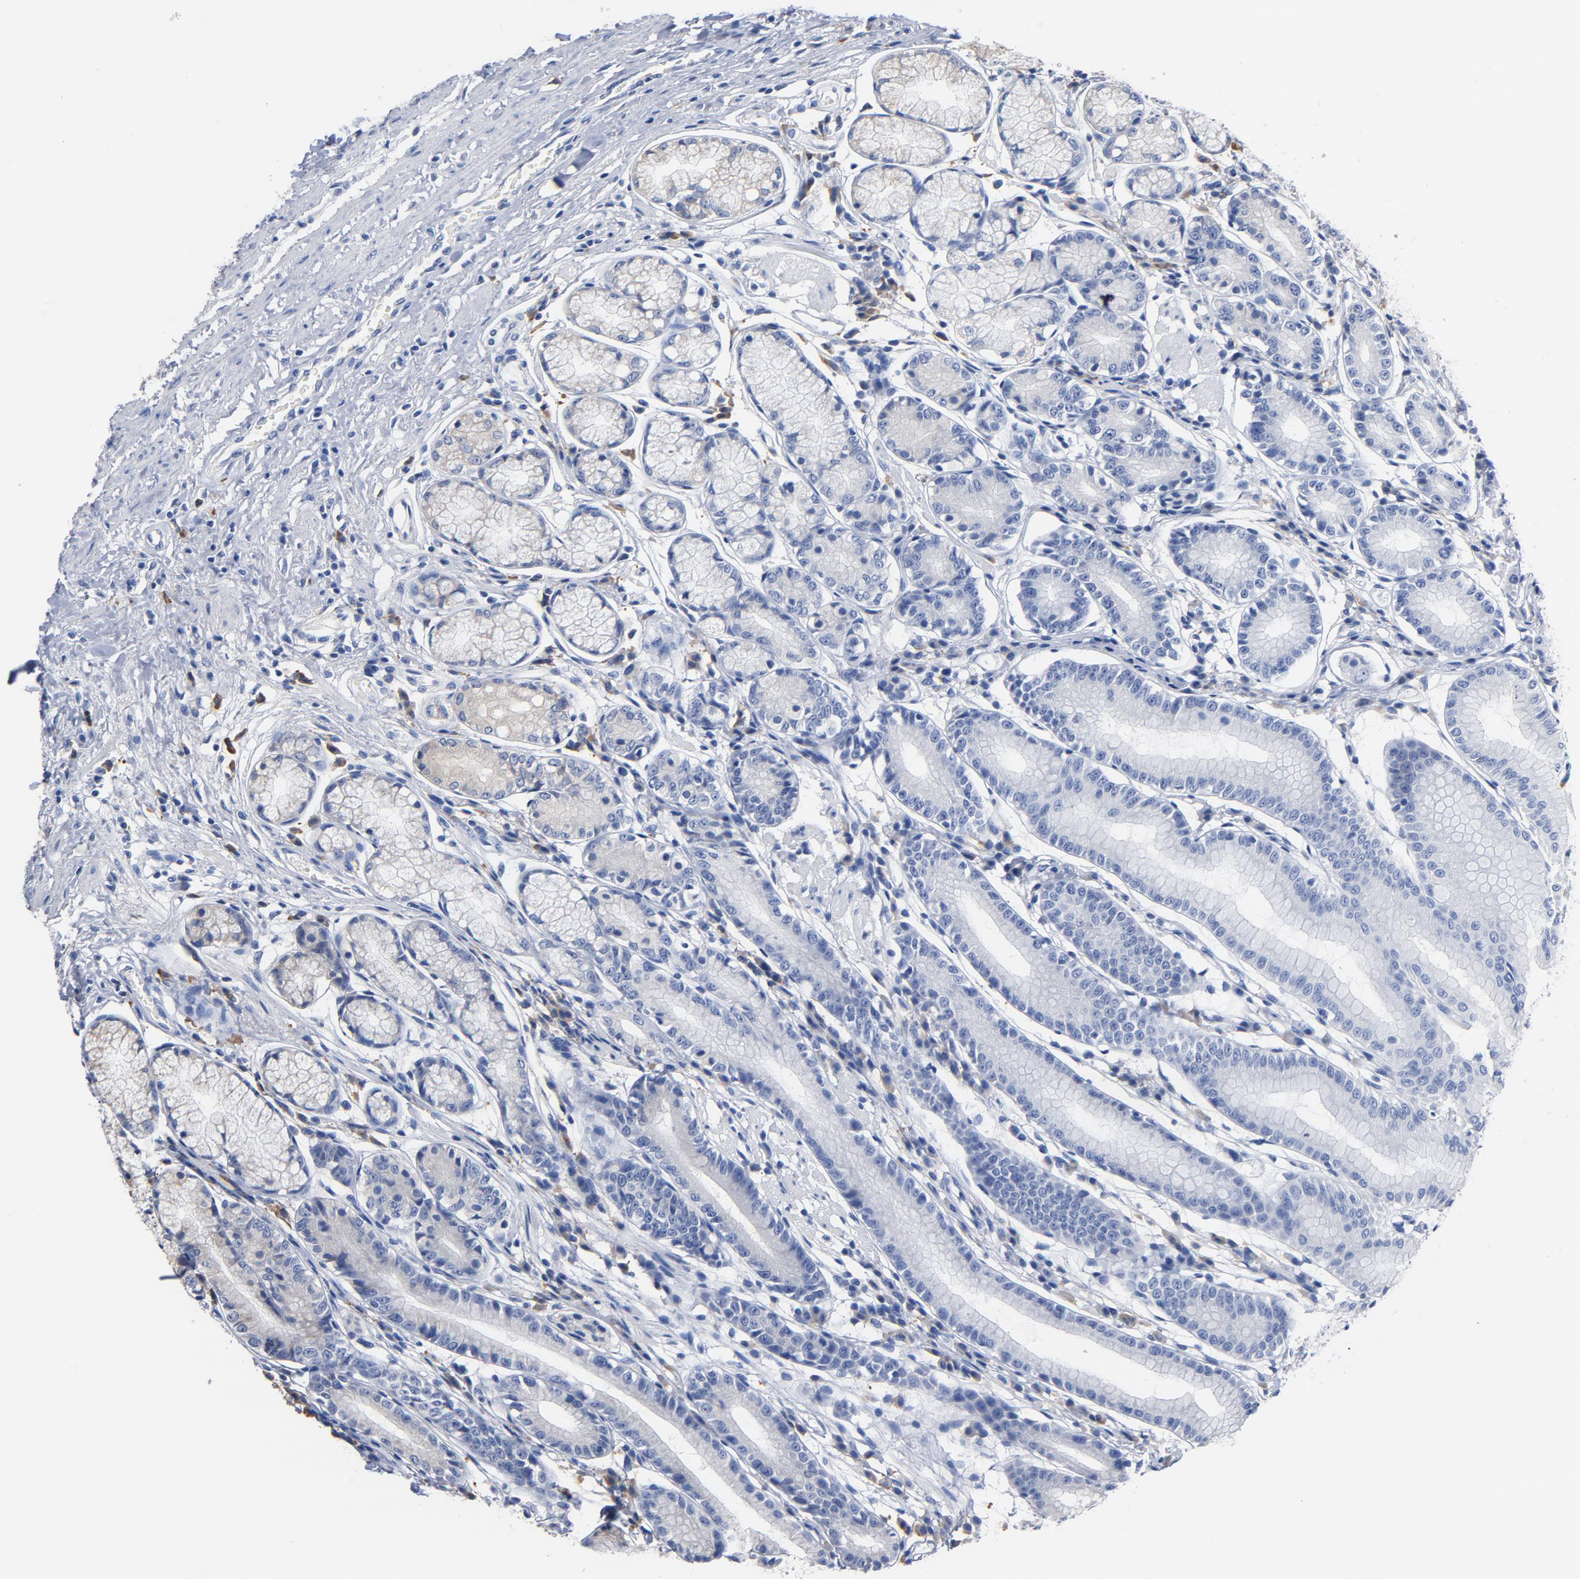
{"staining": {"intensity": "negative", "quantity": "none", "location": "none"}, "tissue": "stomach", "cell_type": "Glandular cells", "image_type": "normal", "snomed": [{"axis": "morphology", "description": "Normal tissue, NOS"}, {"axis": "morphology", "description": "Inflammation, NOS"}, {"axis": "topography", "description": "Stomach, lower"}], "caption": "DAB (3,3'-diaminobenzidine) immunohistochemical staining of unremarkable stomach exhibits no significant expression in glandular cells.", "gene": "TLR4", "patient": {"sex": "male", "age": 59}}